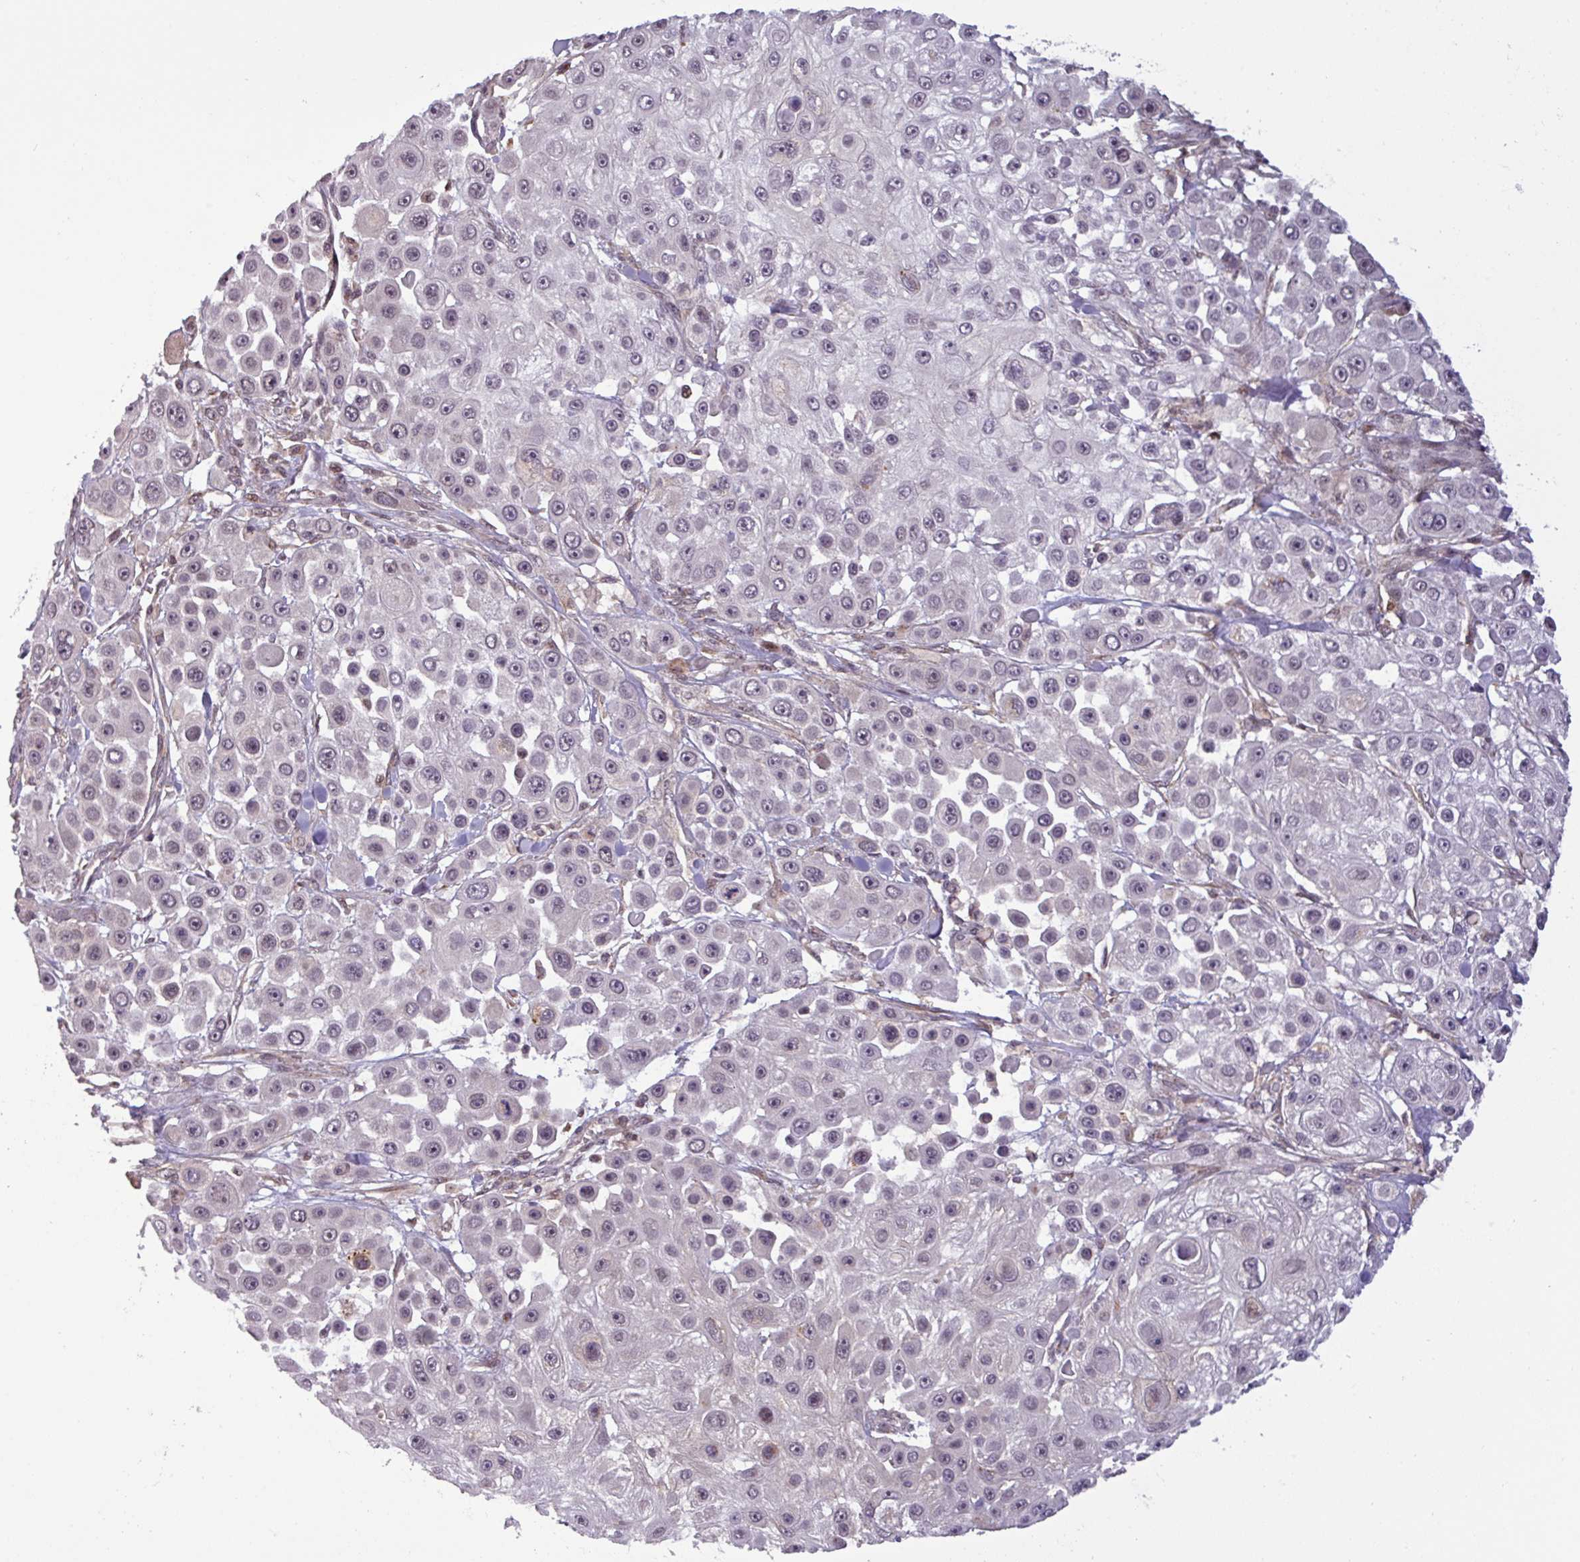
{"staining": {"intensity": "negative", "quantity": "none", "location": "none"}, "tissue": "skin cancer", "cell_type": "Tumor cells", "image_type": "cancer", "snomed": [{"axis": "morphology", "description": "Squamous cell carcinoma, NOS"}, {"axis": "topography", "description": "Skin"}], "caption": "This is a histopathology image of immunohistochemistry staining of skin cancer (squamous cell carcinoma), which shows no positivity in tumor cells. Nuclei are stained in blue.", "gene": "NPFFR1", "patient": {"sex": "male", "age": 67}}